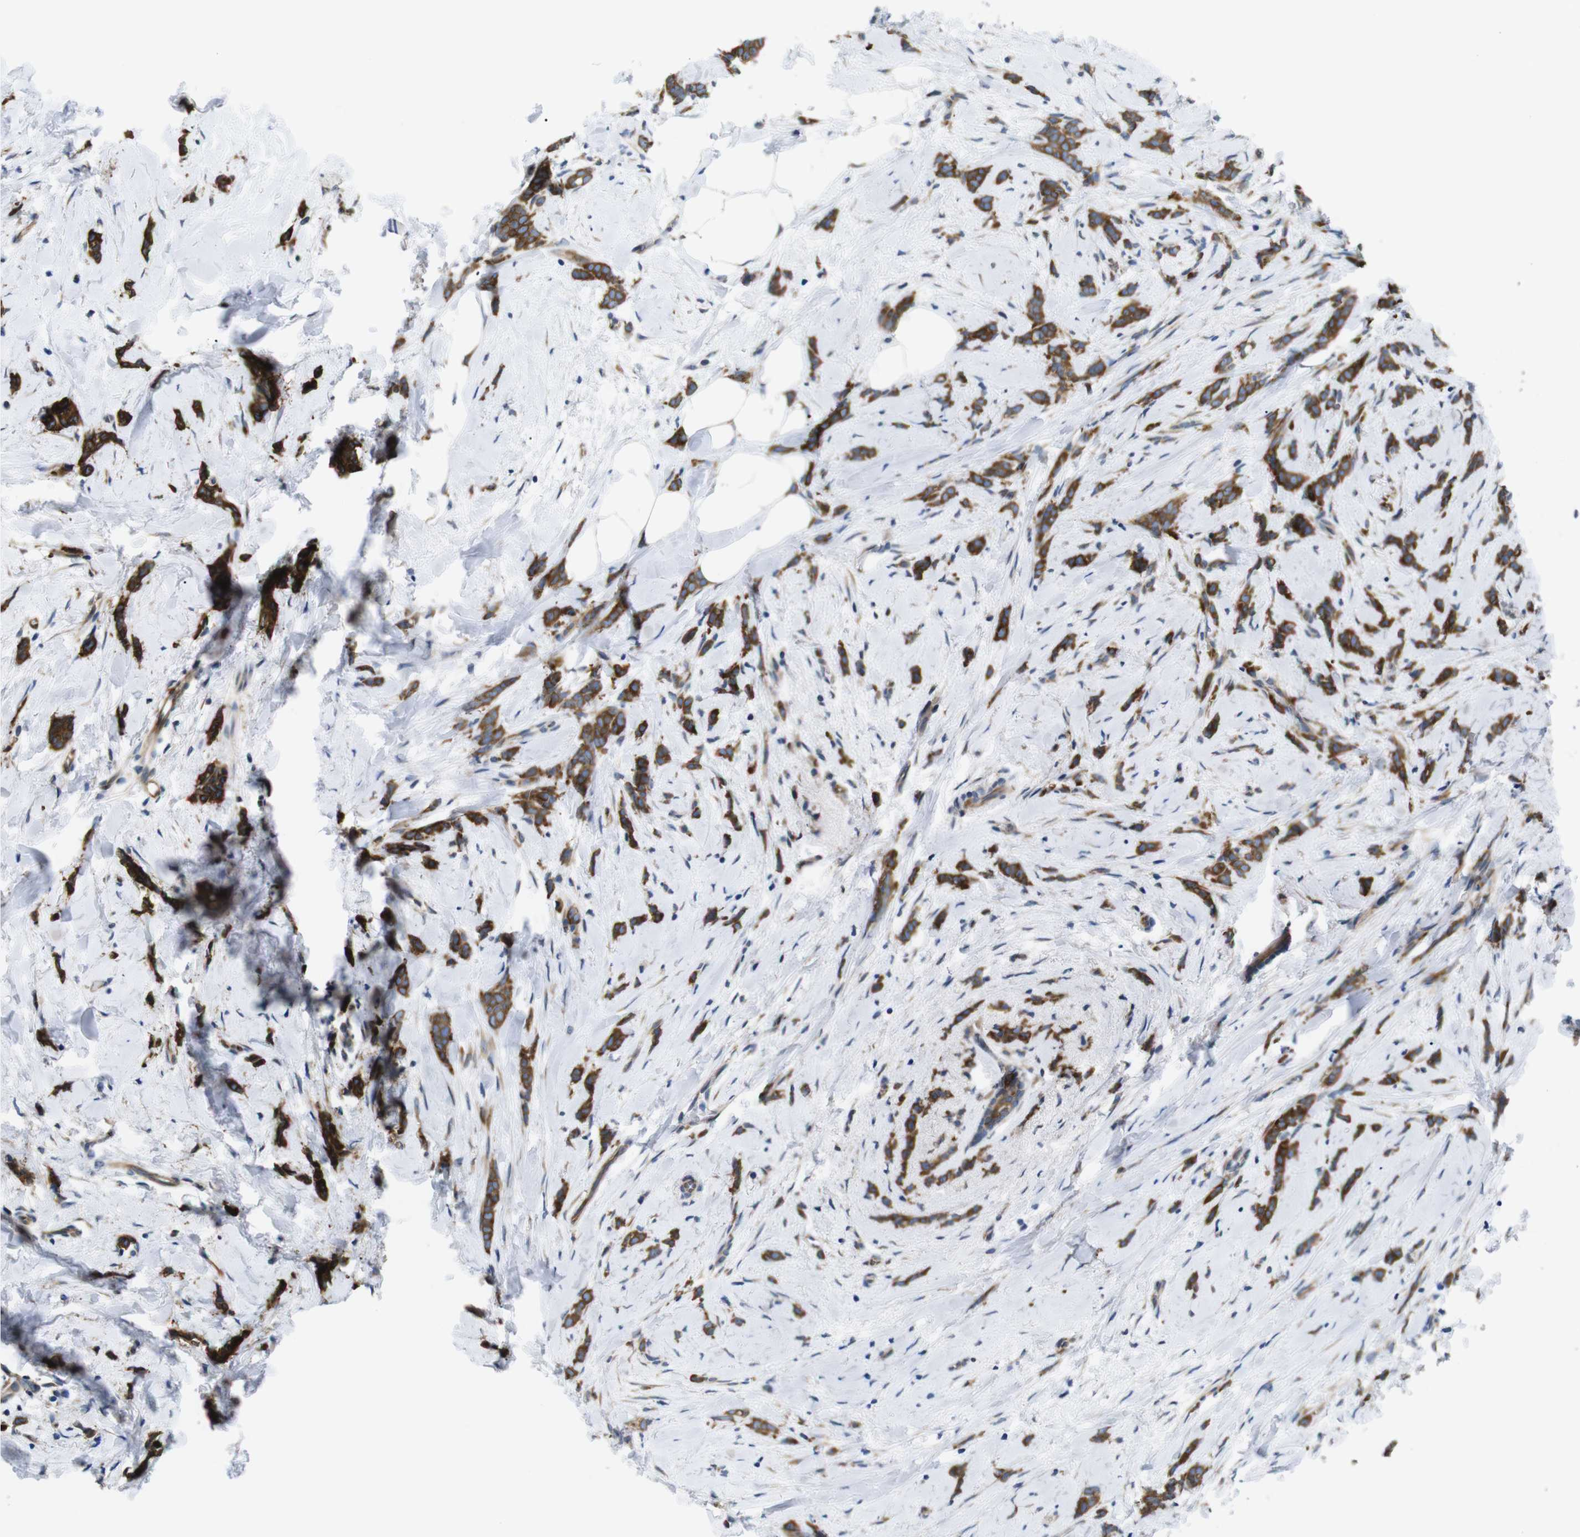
{"staining": {"intensity": "strong", "quantity": ">75%", "location": "cytoplasmic/membranous"}, "tissue": "breast cancer", "cell_type": "Tumor cells", "image_type": "cancer", "snomed": [{"axis": "morphology", "description": "Lobular carcinoma, in situ"}, {"axis": "morphology", "description": "Lobular carcinoma"}, {"axis": "topography", "description": "Breast"}], "caption": "Breast cancer was stained to show a protein in brown. There is high levels of strong cytoplasmic/membranous expression in about >75% of tumor cells.", "gene": "HACD3", "patient": {"sex": "female", "age": 41}}